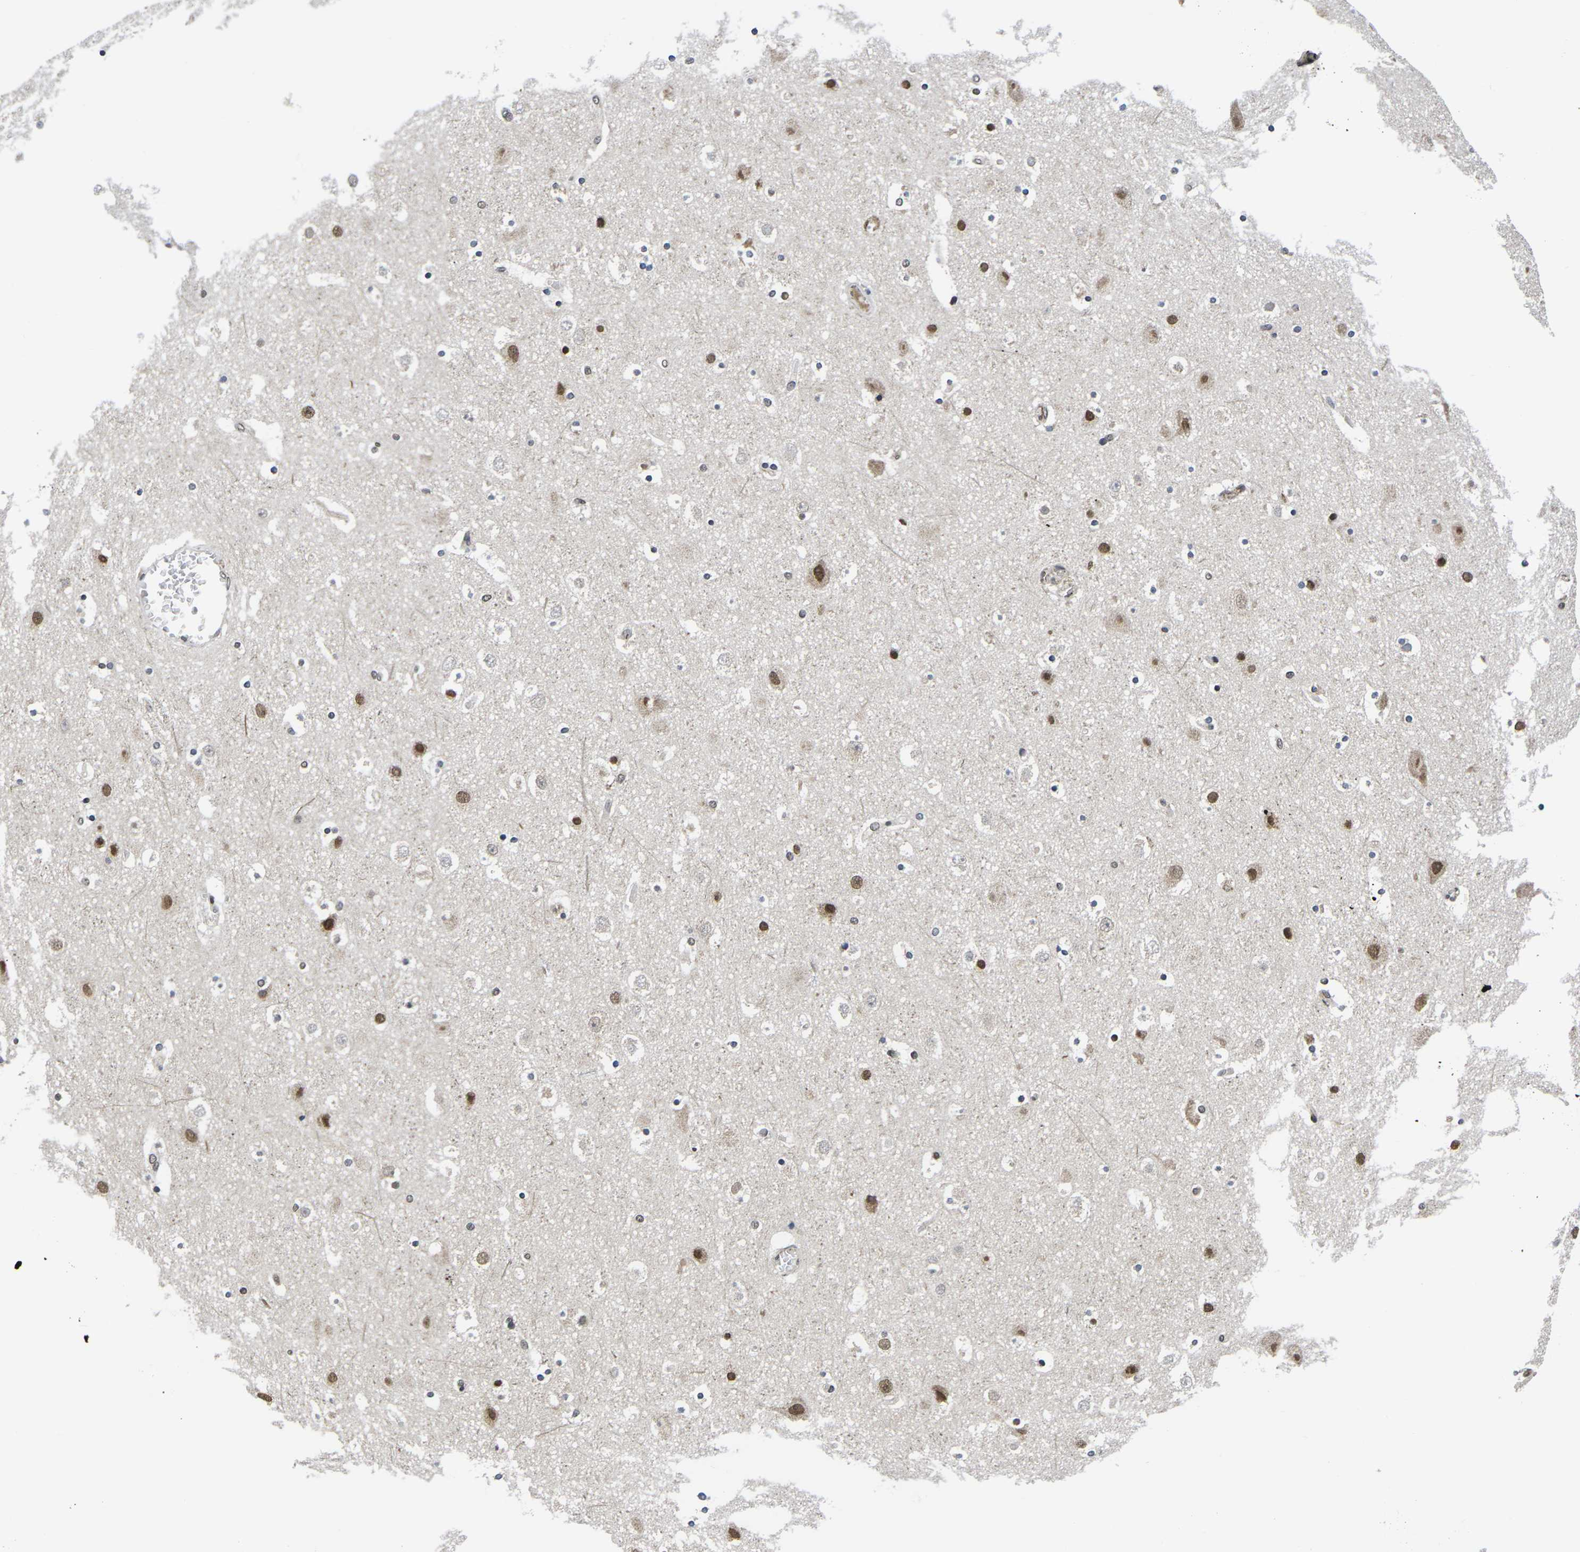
{"staining": {"intensity": "weak", "quantity": "25%-75%", "location": "cytoplasmic/membranous"}, "tissue": "cerebral cortex", "cell_type": "Endothelial cells", "image_type": "normal", "snomed": [{"axis": "morphology", "description": "Normal tissue, NOS"}, {"axis": "topography", "description": "Cerebral cortex"}], "caption": "Benign cerebral cortex was stained to show a protein in brown. There is low levels of weak cytoplasmic/membranous expression in about 25%-75% of endothelial cells.", "gene": "CCNE1", "patient": {"sex": "male", "age": 45}}